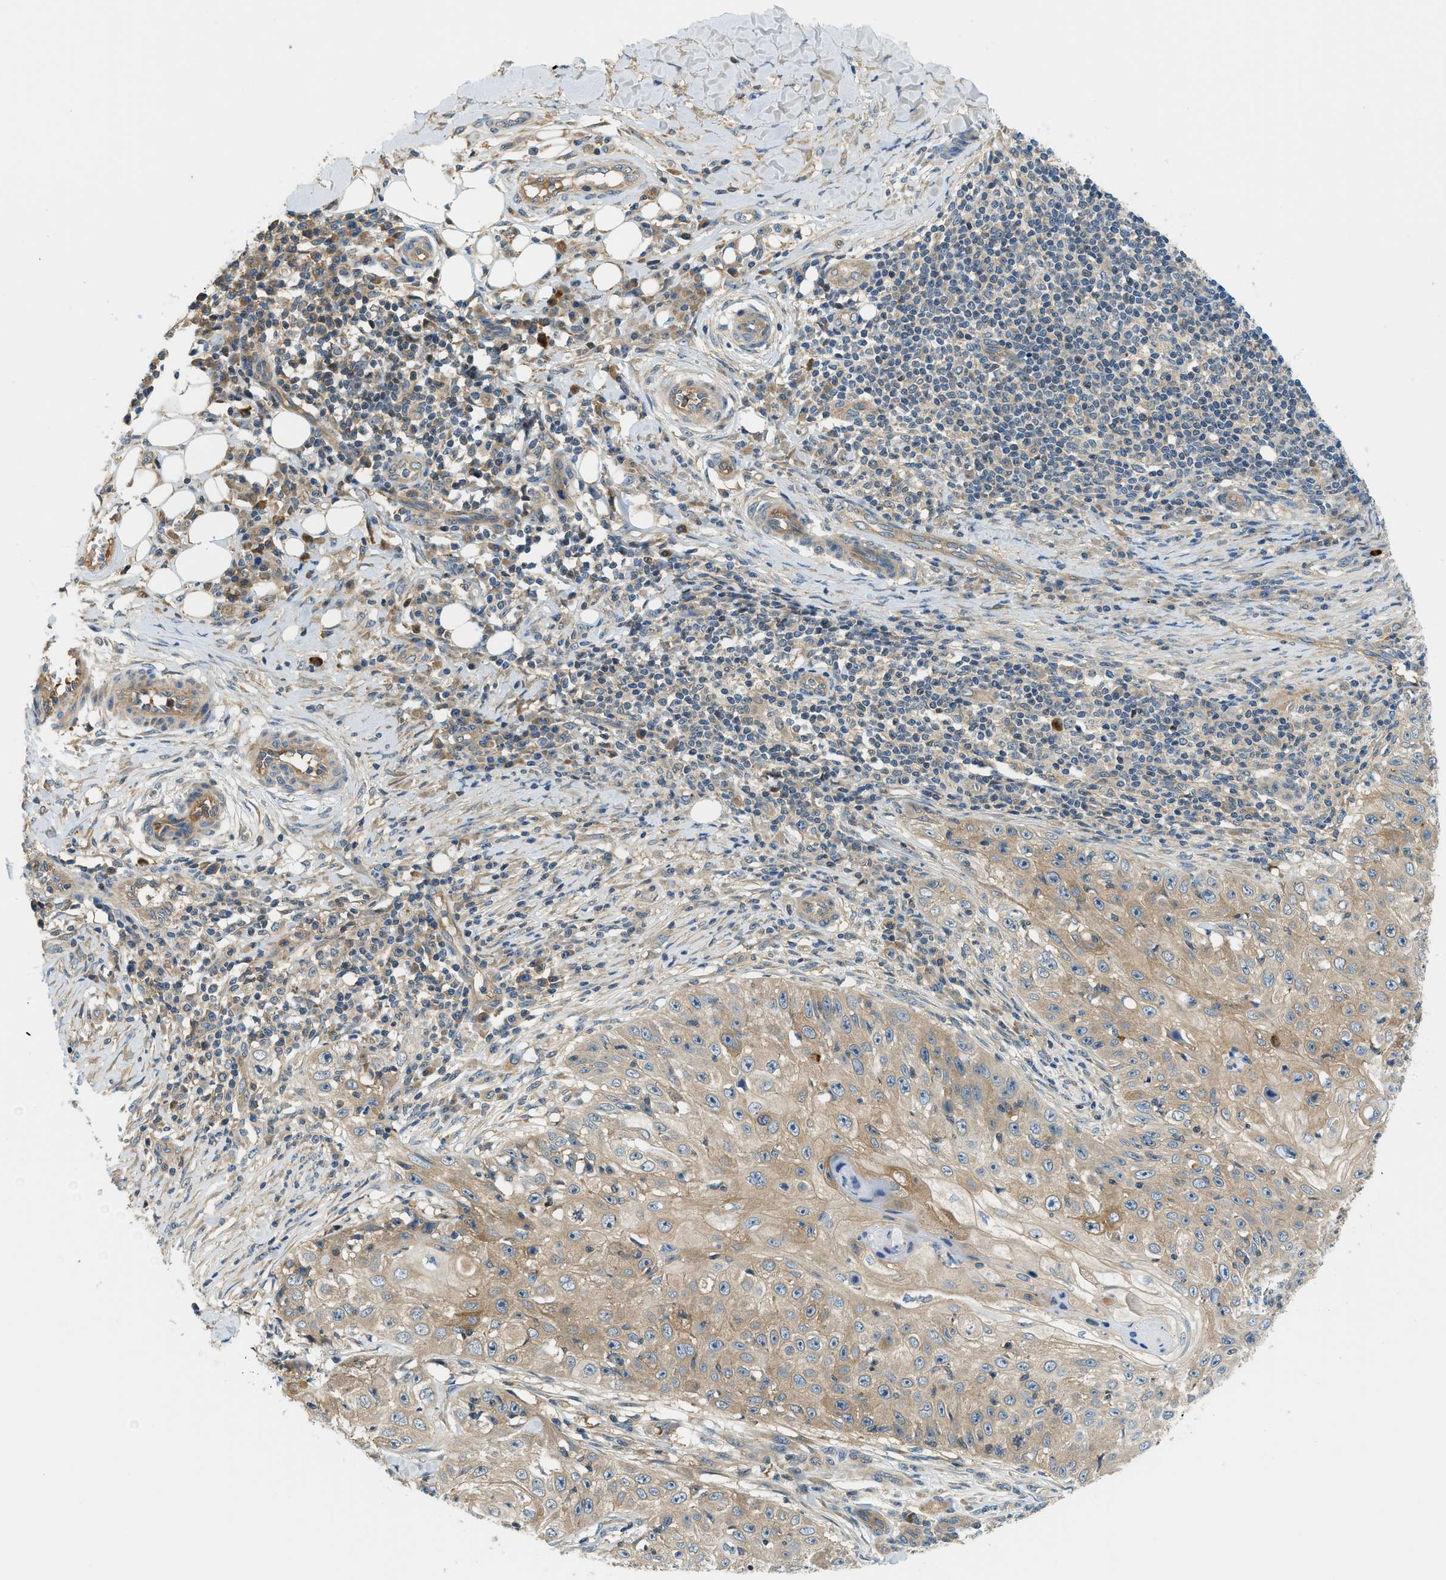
{"staining": {"intensity": "weak", "quantity": ">75%", "location": "cytoplasmic/membranous"}, "tissue": "skin cancer", "cell_type": "Tumor cells", "image_type": "cancer", "snomed": [{"axis": "morphology", "description": "Squamous cell carcinoma, NOS"}, {"axis": "topography", "description": "Skin"}], "caption": "Human squamous cell carcinoma (skin) stained for a protein (brown) displays weak cytoplasmic/membranous positive expression in approximately >75% of tumor cells.", "gene": "KCNK1", "patient": {"sex": "male", "age": 86}}